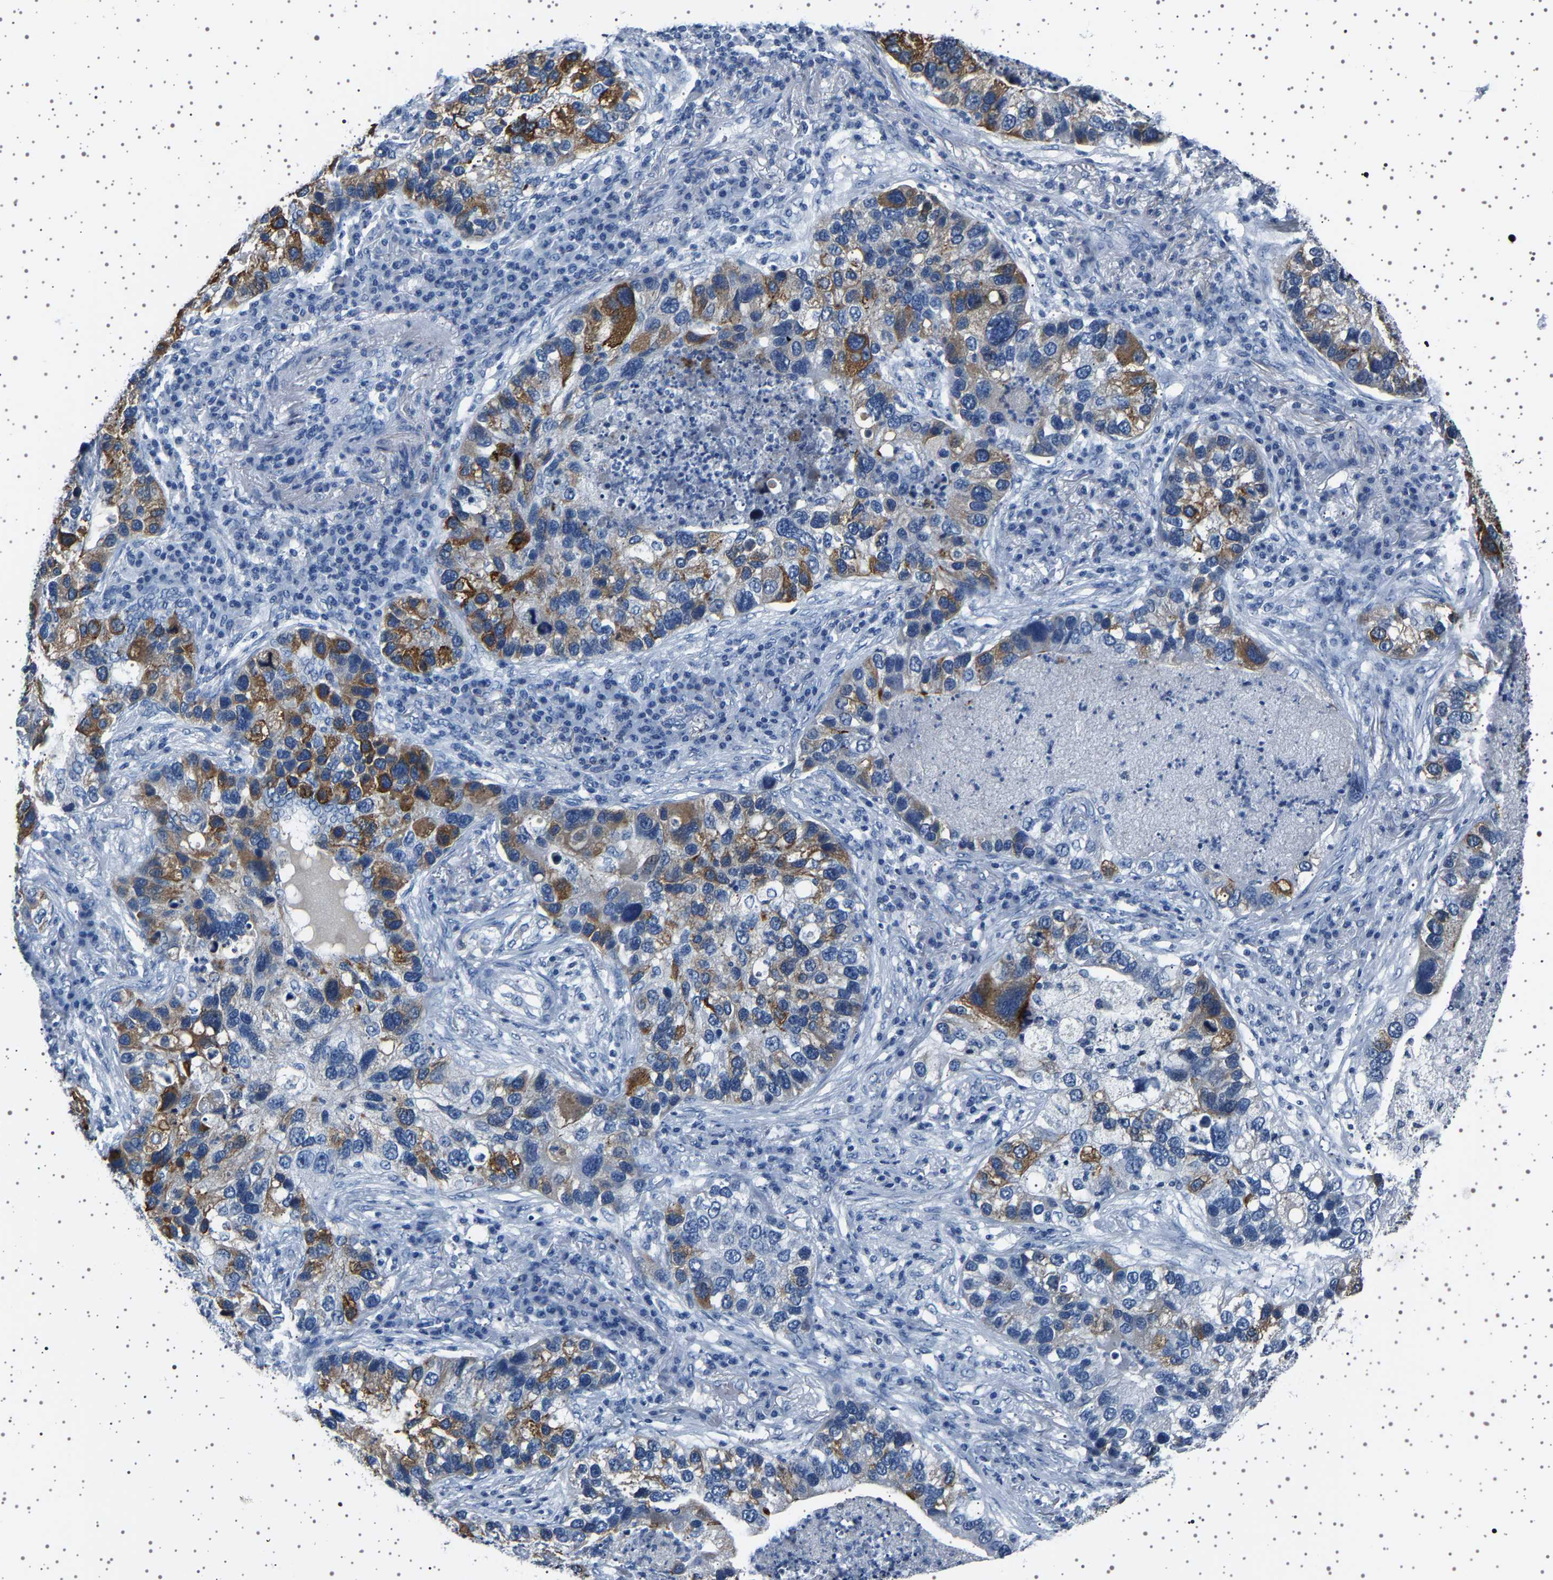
{"staining": {"intensity": "moderate", "quantity": "25%-75%", "location": "cytoplasmic/membranous"}, "tissue": "lung cancer", "cell_type": "Tumor cells", "image_type": "cancer", "snomed": [{"axis": "morphology", "description": "Normal tissue, NOS"}, {"axis": "morphology", "description": "Adenocarcinoma, NOS"}, {"axis": "topography", "description": "Bronchus"}, {"axis": "topography", "description": "Lung"}], "caption": "DAB (3,3'-diaminobenzidine) immunohistochemical staining of human lung cancer (adenocarcinoma) displays moderate cytoplasmic/membranous protein positivity in approximately 25%-75% of tumor cells.", "gene": "TFF3", "patient": {"sex": "male", "age": 54}}